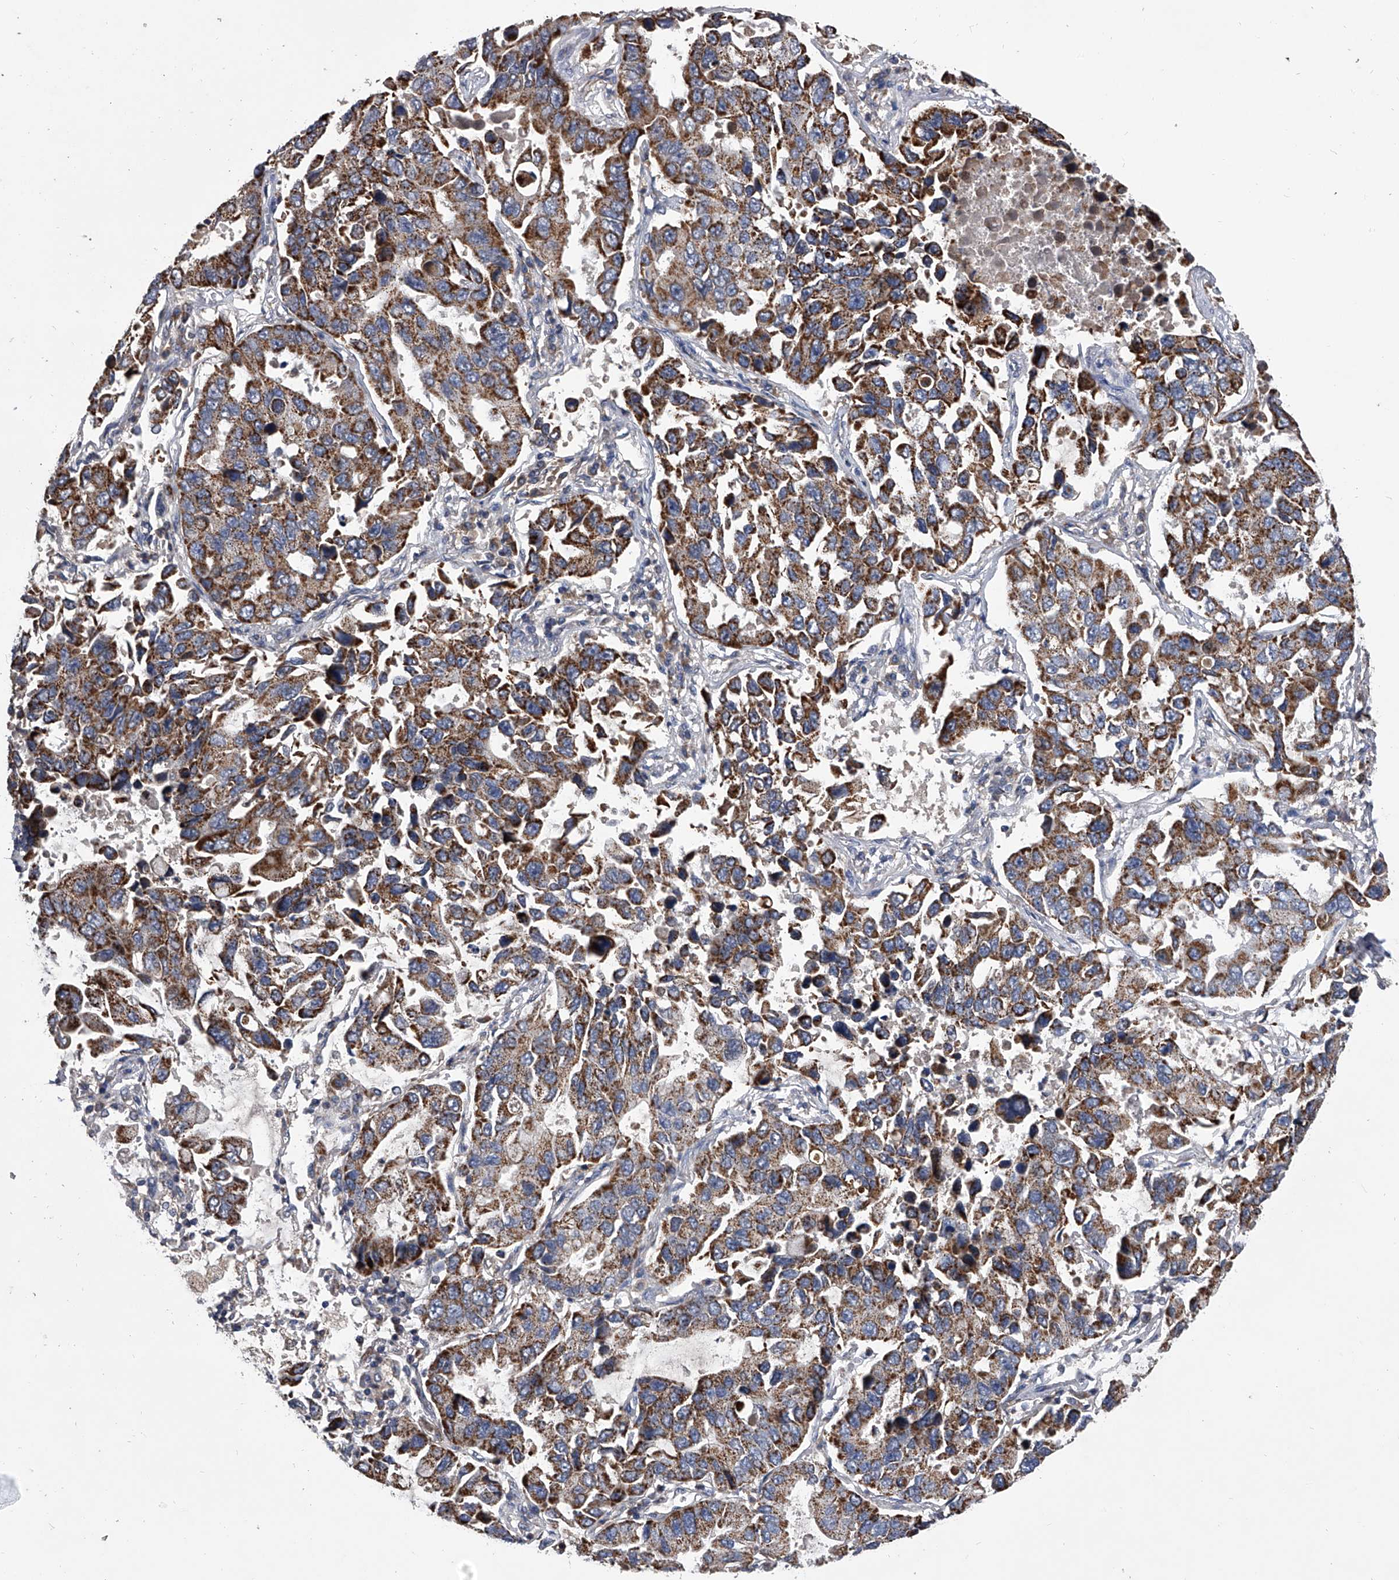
{"staining": {"intensity": "moderate", "quantity": ">75%", "location": "cytoplasmic/membranous"}, "tissue": "lung cancer", "cell_type": "Tumor cells", "image_type": "cancer", "snomed": [{"axis": "morphology", "description": "Adenocarcinoma, NOS"}, {"axis": "topography", "description": "Lung"}], "caption": "DAB immunohistochemical staining of lung cancer reveals moderate cytoplasmic/membranous protein expression in approximately >75% of tumor cells. Nuclei are stained in blue.", "gene": "NRP1", "patient": {"sex": "male", "age": 64}}